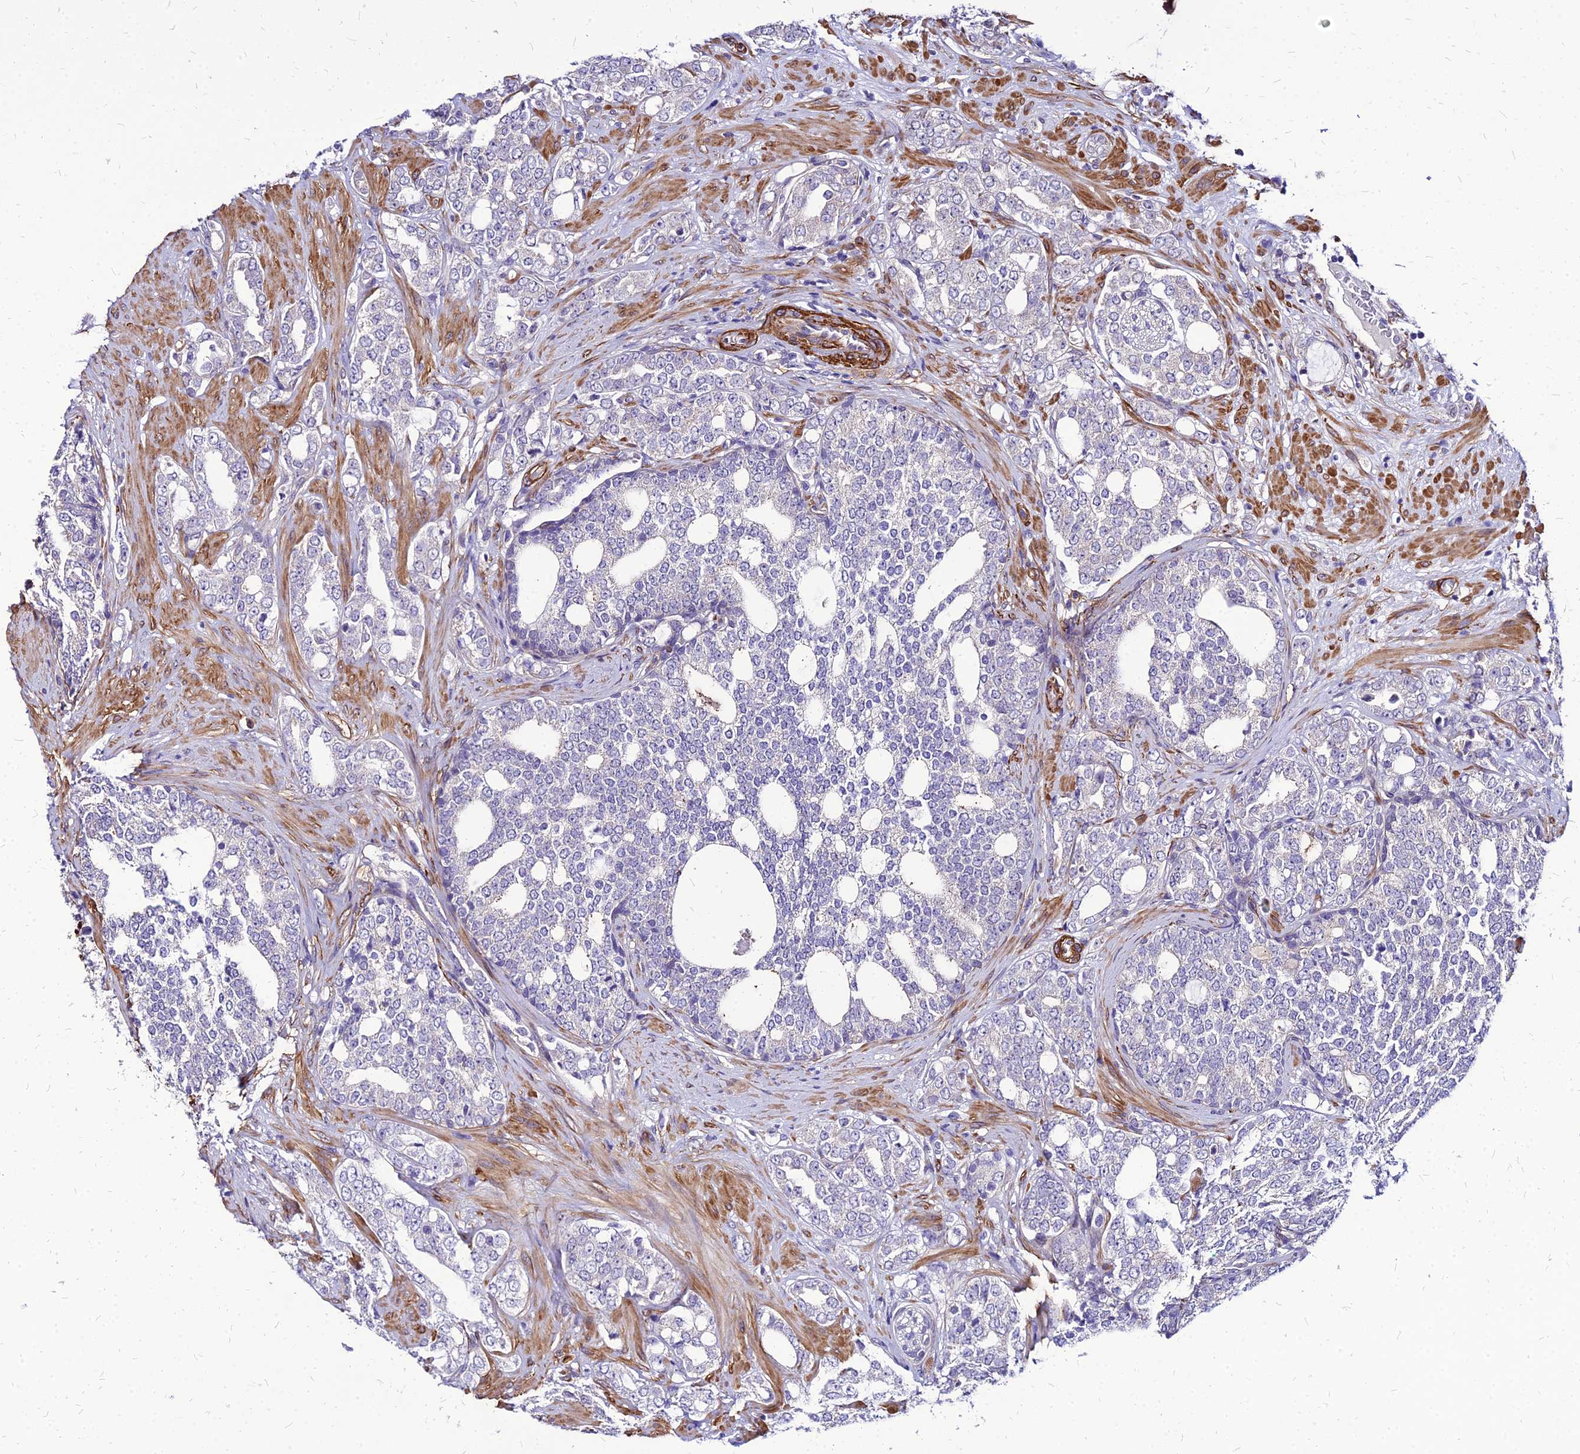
{"staining": {"intensity": "negative", "quantity": "none", "location": "none"}, "tissue": "prostate cancer", "cell_type": "Tumor cells", "image_type": "cancer", "snomed": [{"axis": "morphology", "description": "Adenocarcinoma, High grade"}, {"axis": "topography", "description": "Prostate"}], "caption": "Tumor cells are negative for protein expression in human adenocarcinoma (high-grade) (prostate).", "gene": "YEATS2", "patient": {"sex": "male", "age": 64}}